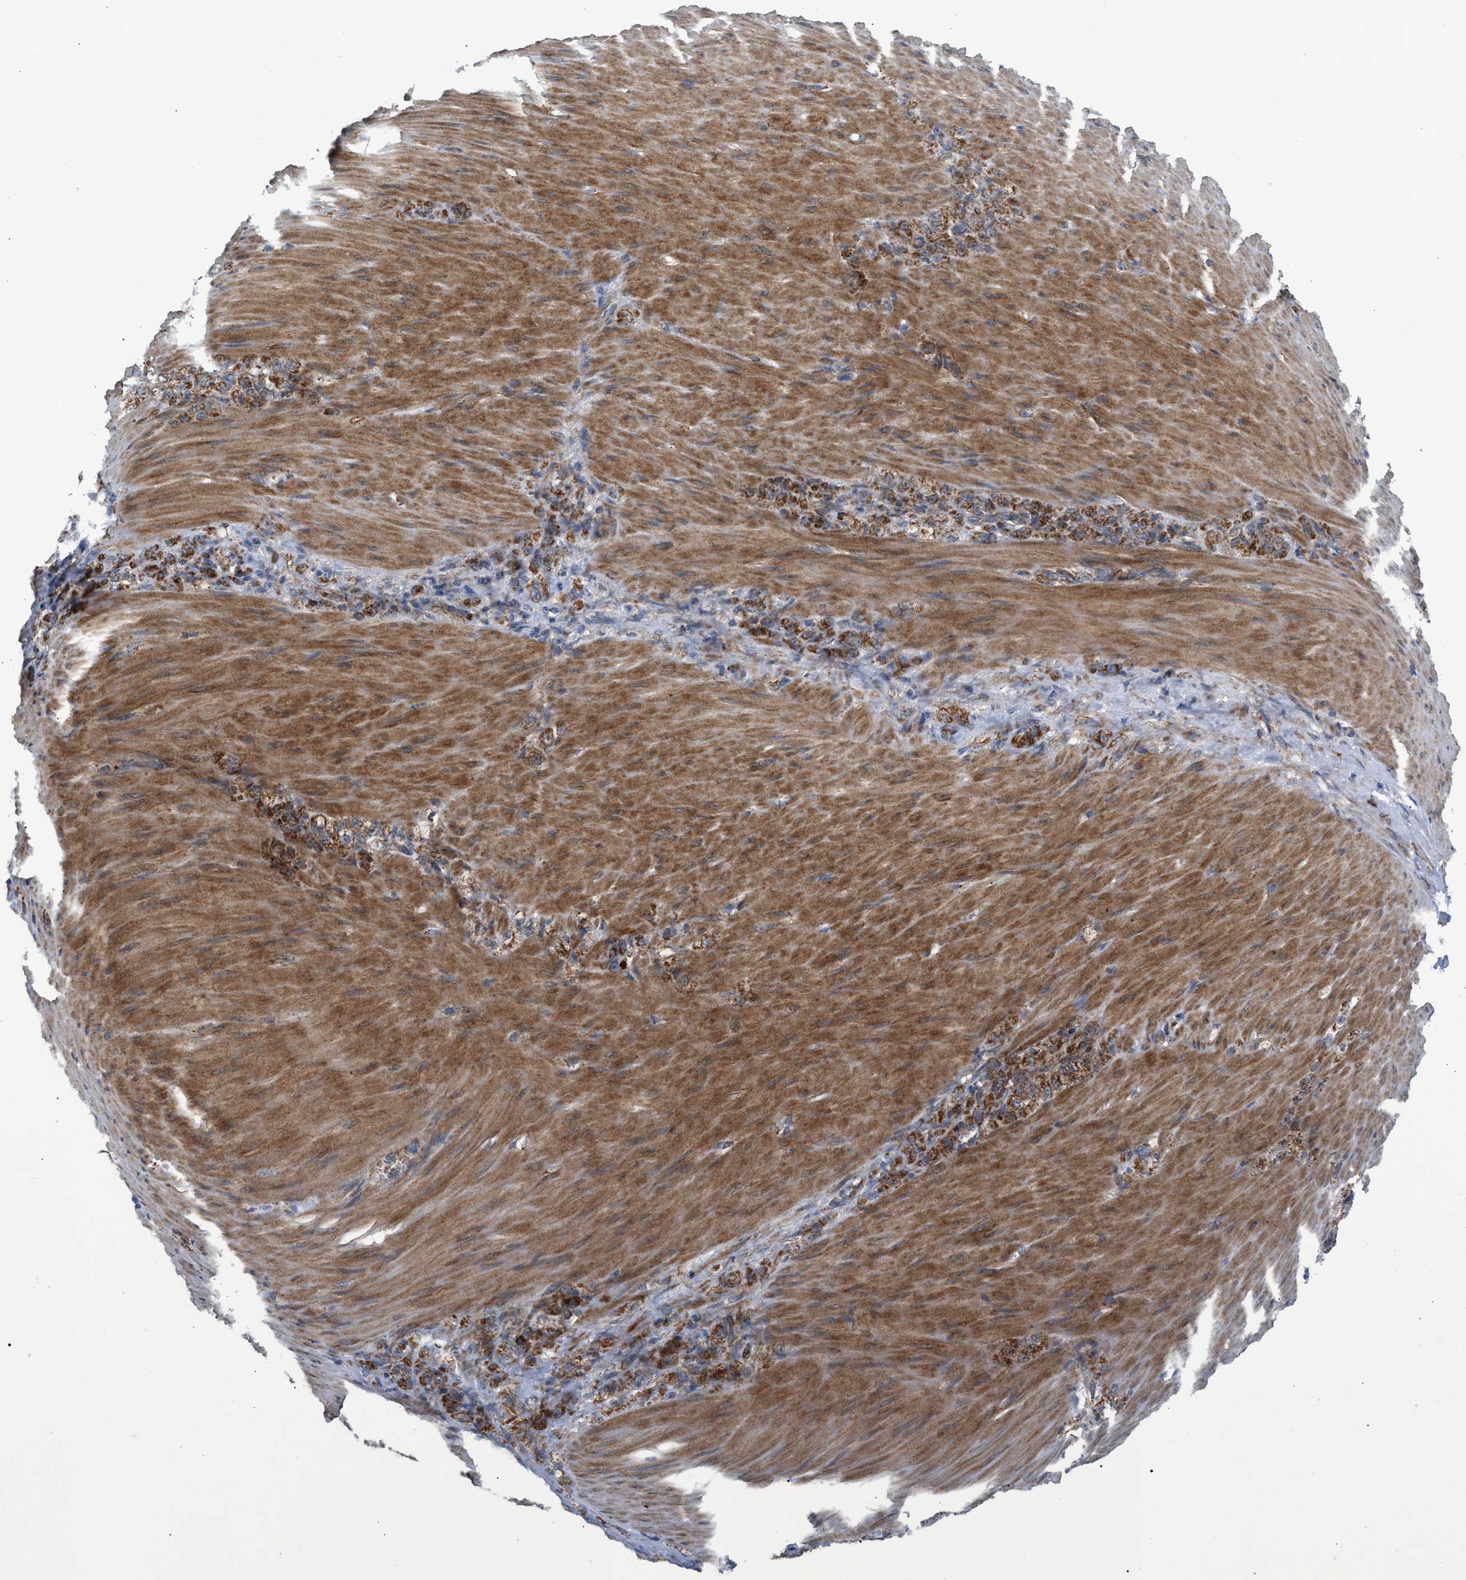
{"staining": {"intensity": "strong", "quantity": ">75%", "location": "cytoplasmic/membranous"}, "tissue": "stomach cancer", "cell_type": "Tumor cells", "image_type": "cancer", "snomed": [{"axis": "morphology", "description": "Normal tissue, NOS"}, {"axis": "morphology", "description": "Adenocarcinoma, NOS"}, {"axis": "topography", "description": "Stomach"}], "caption": "Adenocarcinoma (stomach) tissue exhibits strong cytoplasmic/membranous staining in about >75% of tumor cells, visualized by immunohistochemistry.", "gene": "TACO1", "patient": {"sex": "male", "age": 82}}